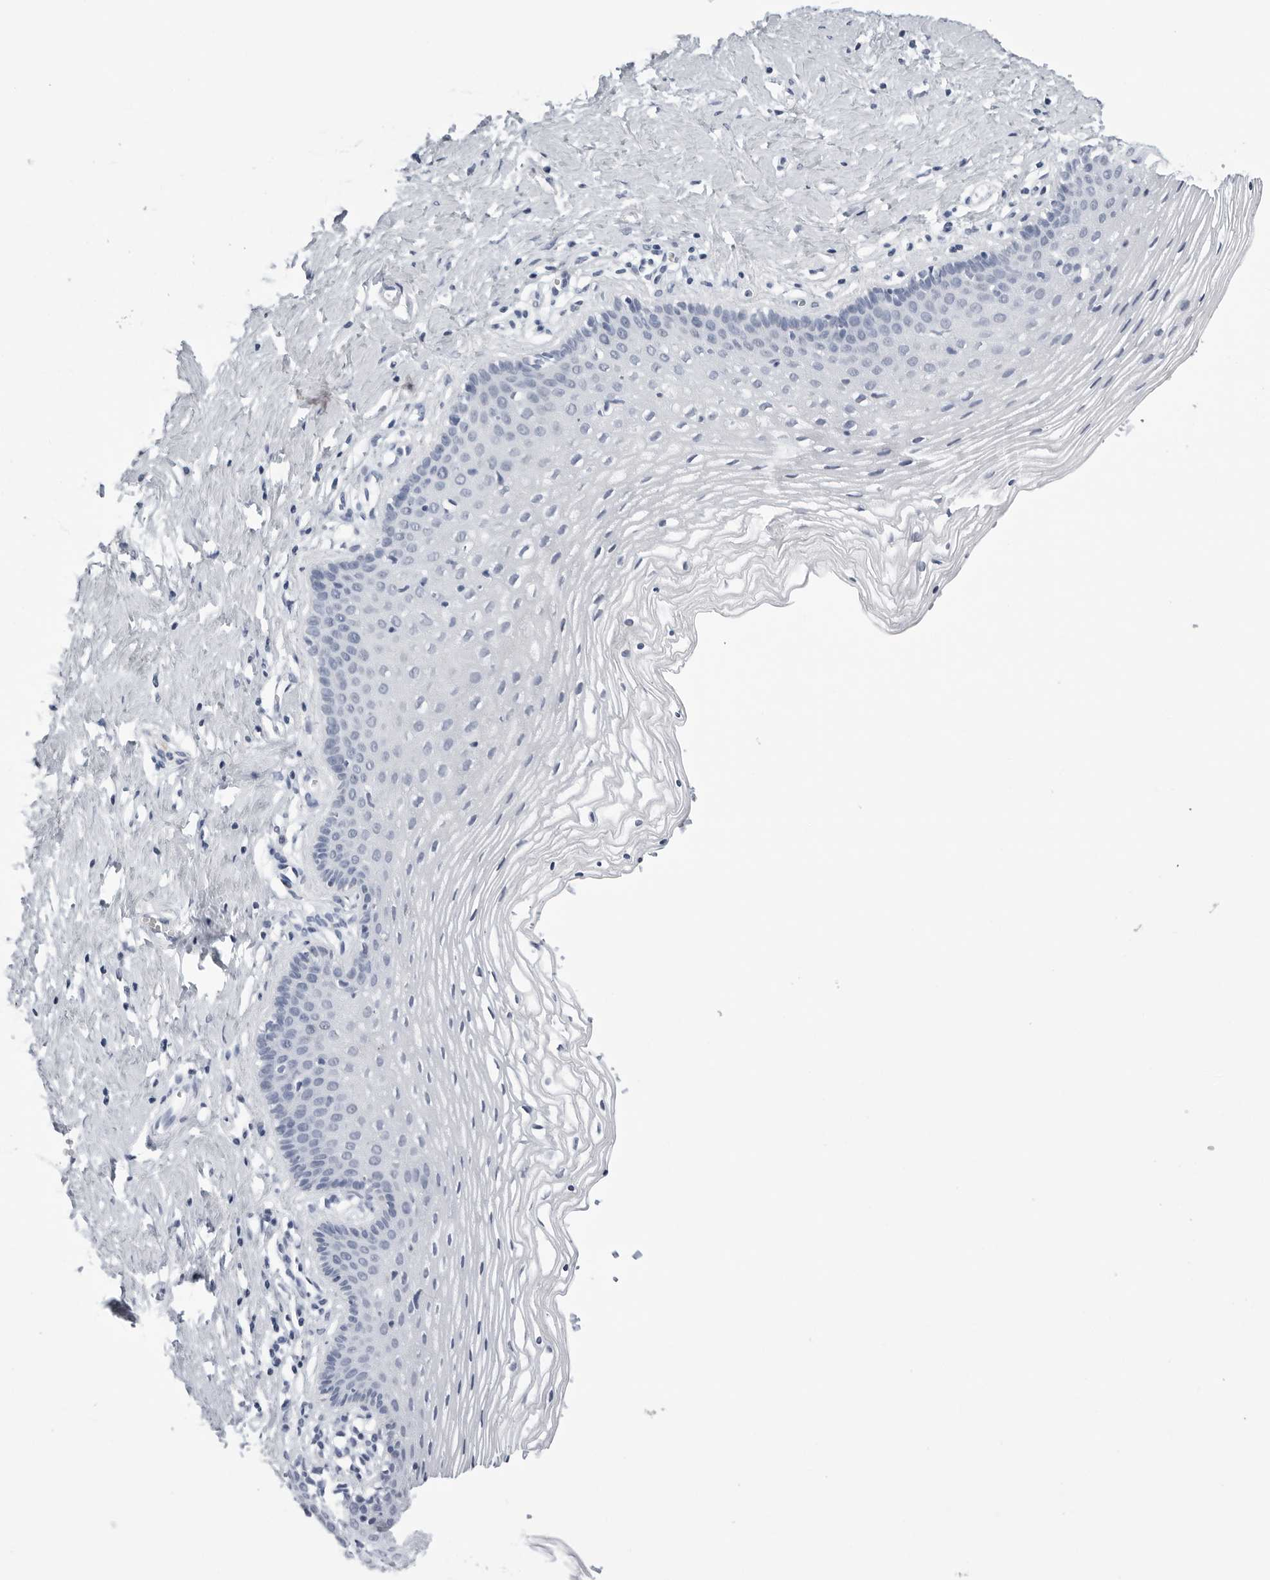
{"staining": {"intensity": "negative", "quantity": "none", "location": "none"}, "tissue": "vagina", "cell_type": "Squamous epithelial cells", "image_type": "normal", "snomed": [{"axis": "morphology", "description": "Normal tissue, NOS"}, {"axis": "topography", "description": "Vagina"}], "caption": "Immunohistochemistry (IHC) histopathology image of unremarkable vagina: human vagina stained with DAB (3,3'-diaminobenzidine) exhibits no significant protein expression in squamous epithelial cells.", "gene": "ZNF502", "patient": {"sex": "female", "age": 32}}